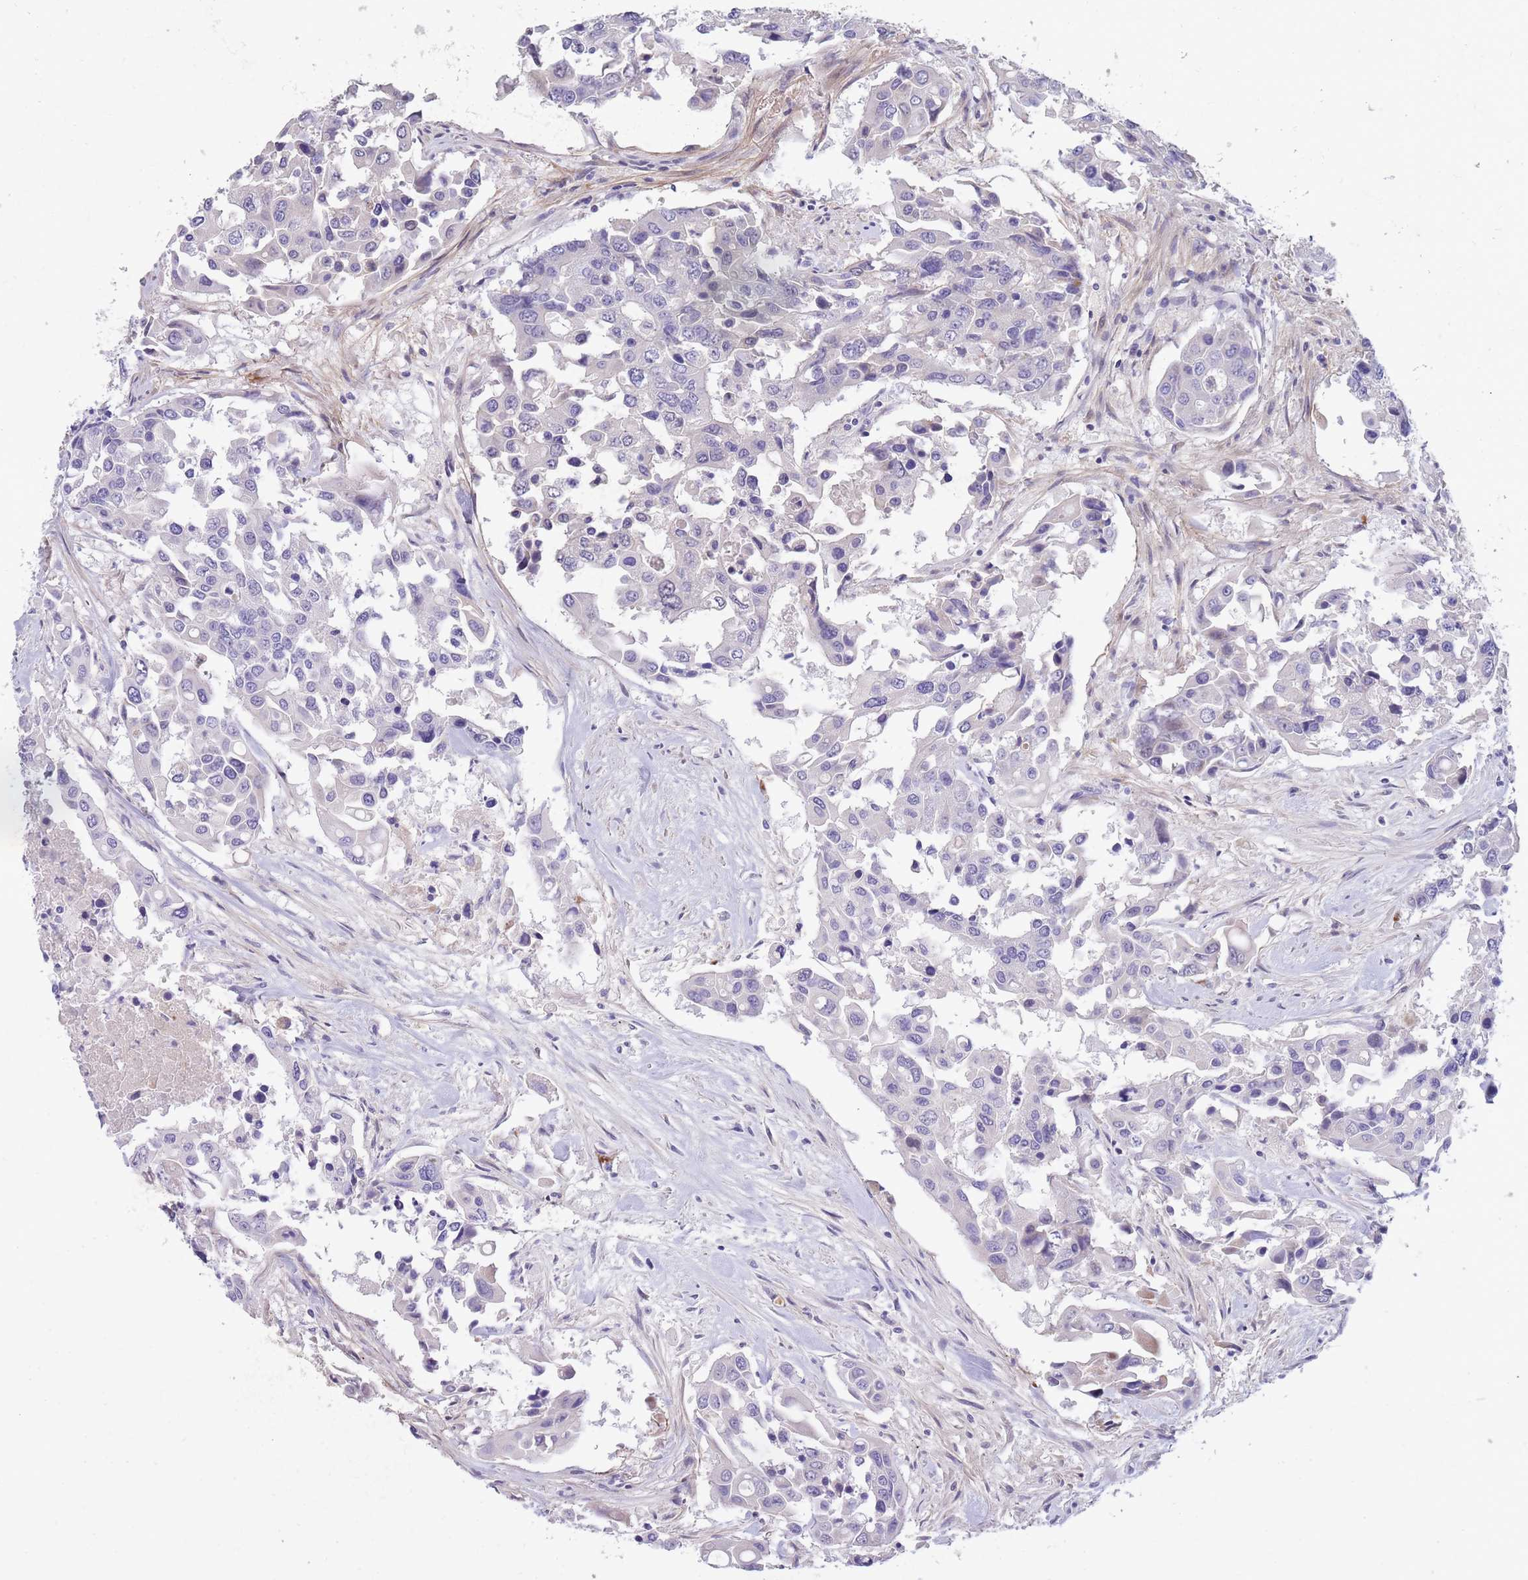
{"staining": {"intensity": "negative", "quantity": "none", "location": "none"}, "tissue": "colorectal cancer", "cell_type": "Tumor cells", "image_type": "cancer", "snomed": [{"axis": "morphology", "description": "Adenocarcinoma, NOS"}, {"axis": "topography", "description": "Colon"}], "caption": "This is an IHC image of colorectal cancer (adenocarcinoma). There is no staining in tumor cells.", "gene": "LEPROTL1", "patient": {"sex": "male", "age": 77}}